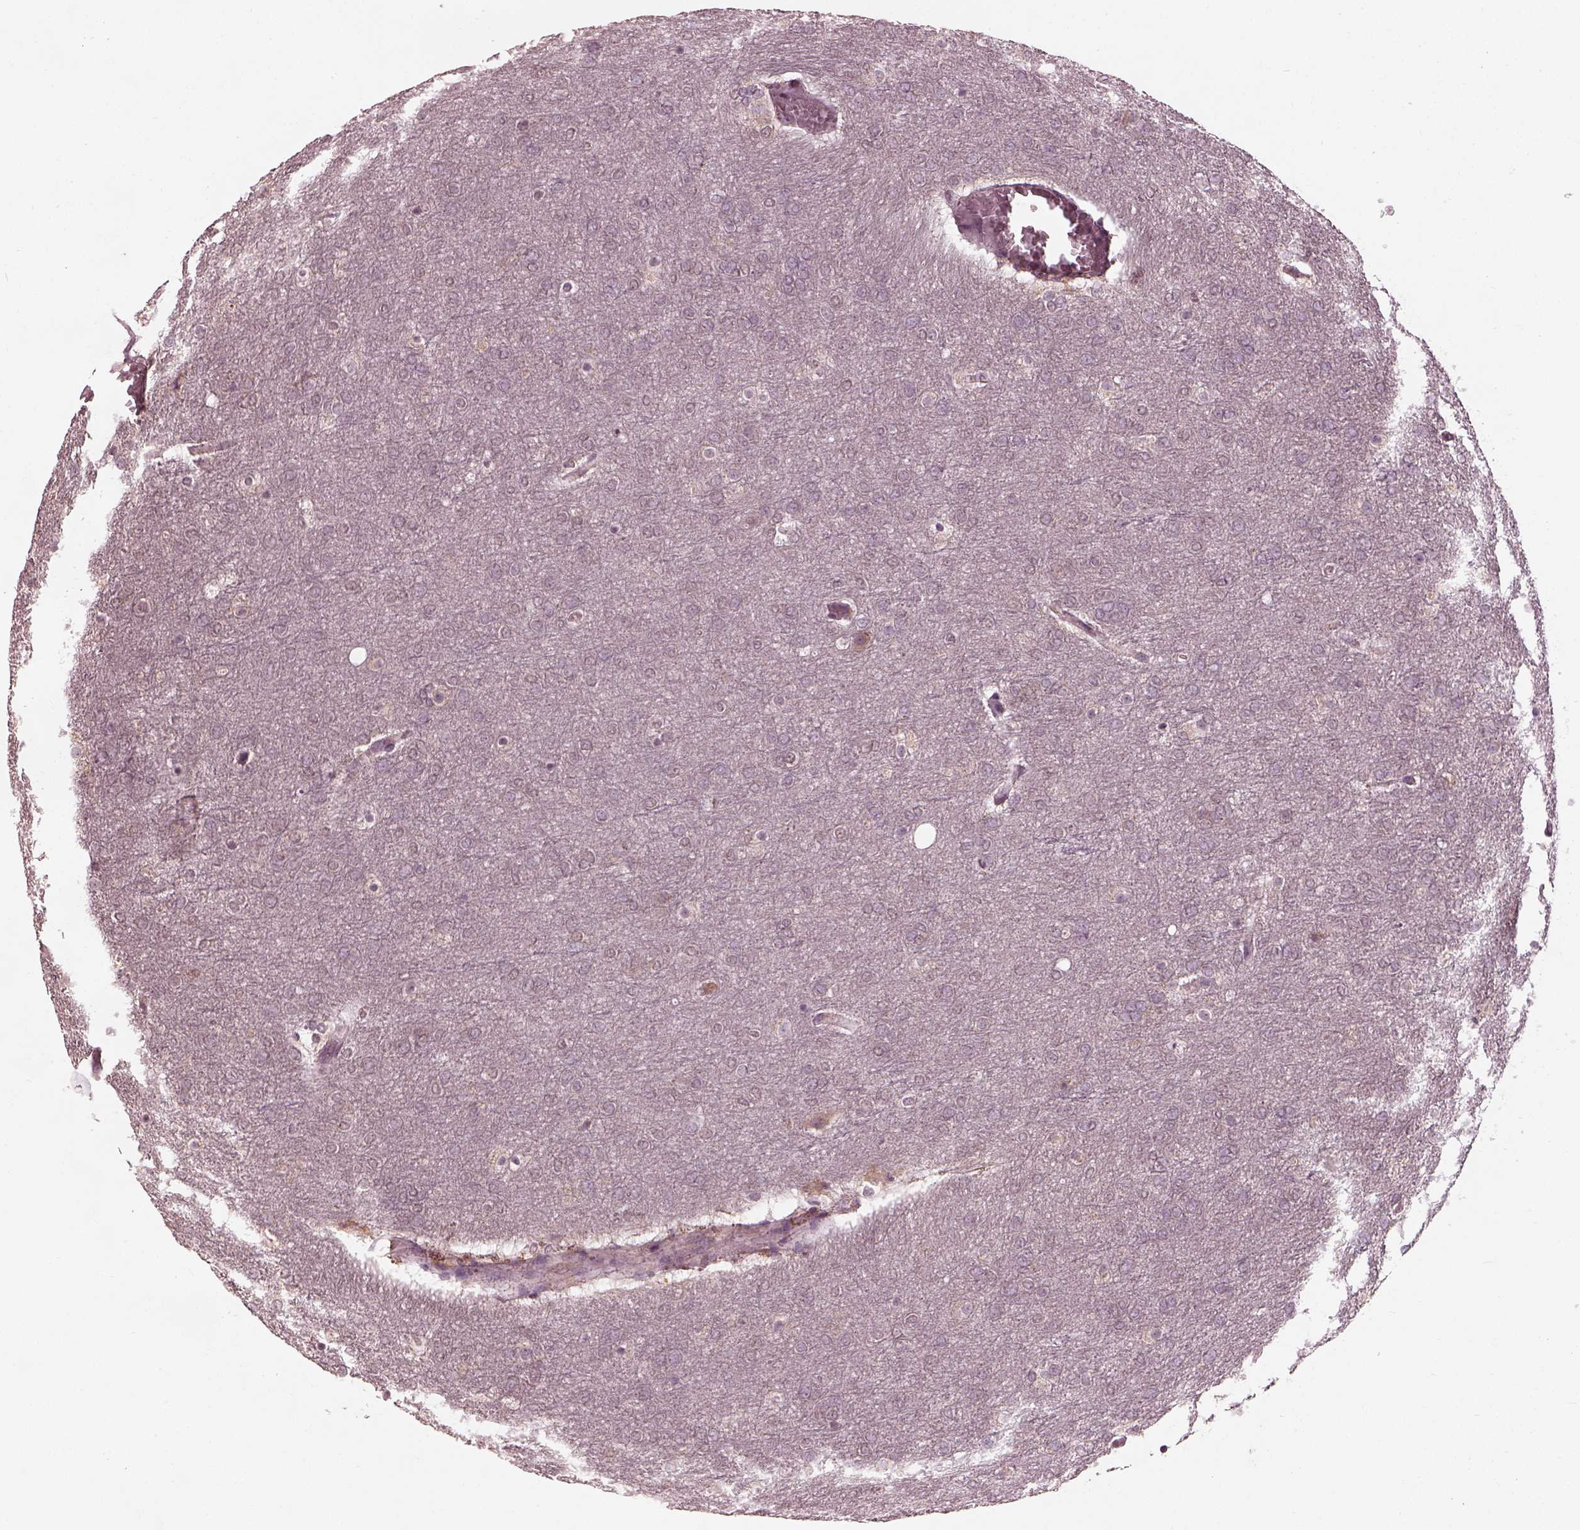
{"staining": {"intensity": "negative", "quantity": "none", "location": "none"}, "tissue": "glioma", "cell_type": "Tumor cells", "image_type": "cancer", "snomed": [{"axis": "morphology", "description": "Glioma, malignant, High grade"}, {"axis": "topography", "description": "Brain"}], "caption": "There is no significant staining in tumor cells of glioma.", "gene": "CALR3", "patient": {"sex": "female", "age": 61}}